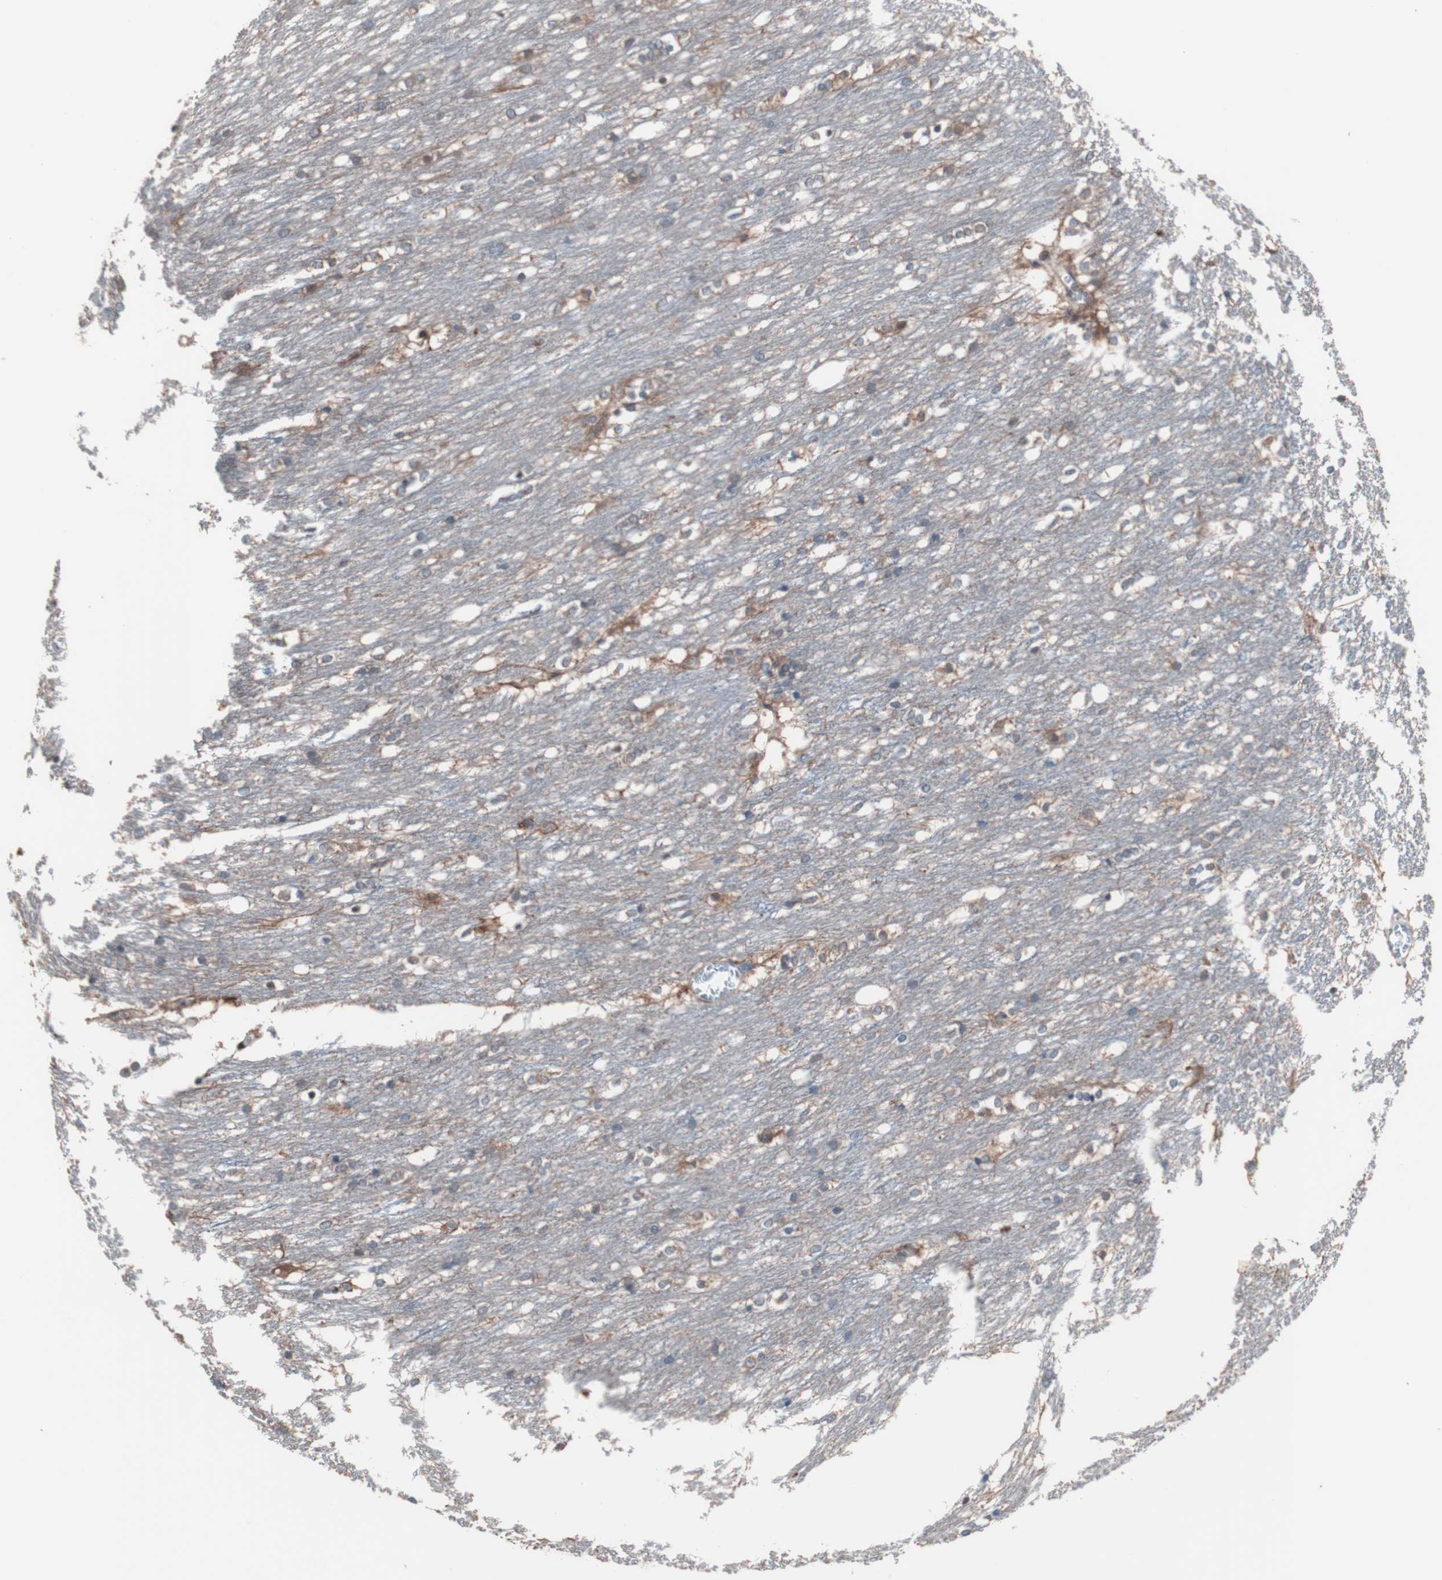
{"staining": {"intensity": "moderate", "quantity": "25%-75%", "location": "cytoplasmic/membranous"}, "tissue": "caudate", "cell_type": "Glial cells", "image_type": "normal", "snomed": [{"axis": "morphology", "description": "Normal tissue, NOS"}, {"axis": "topography", "description": "Lateral ventricle wall"}], "caption": "High-power microscopy captured an IHC micrograph of benign caudate, revealing moderate cytoplasmic/membranous positivity in about 25%-75% of glial cells. (DAB (3,3'-diaminobenzidine) IHC, brown staining for protein, blue staining for nuclei).", "gene": "ATG7", "patient": {"sex": "female", "age": 19}}